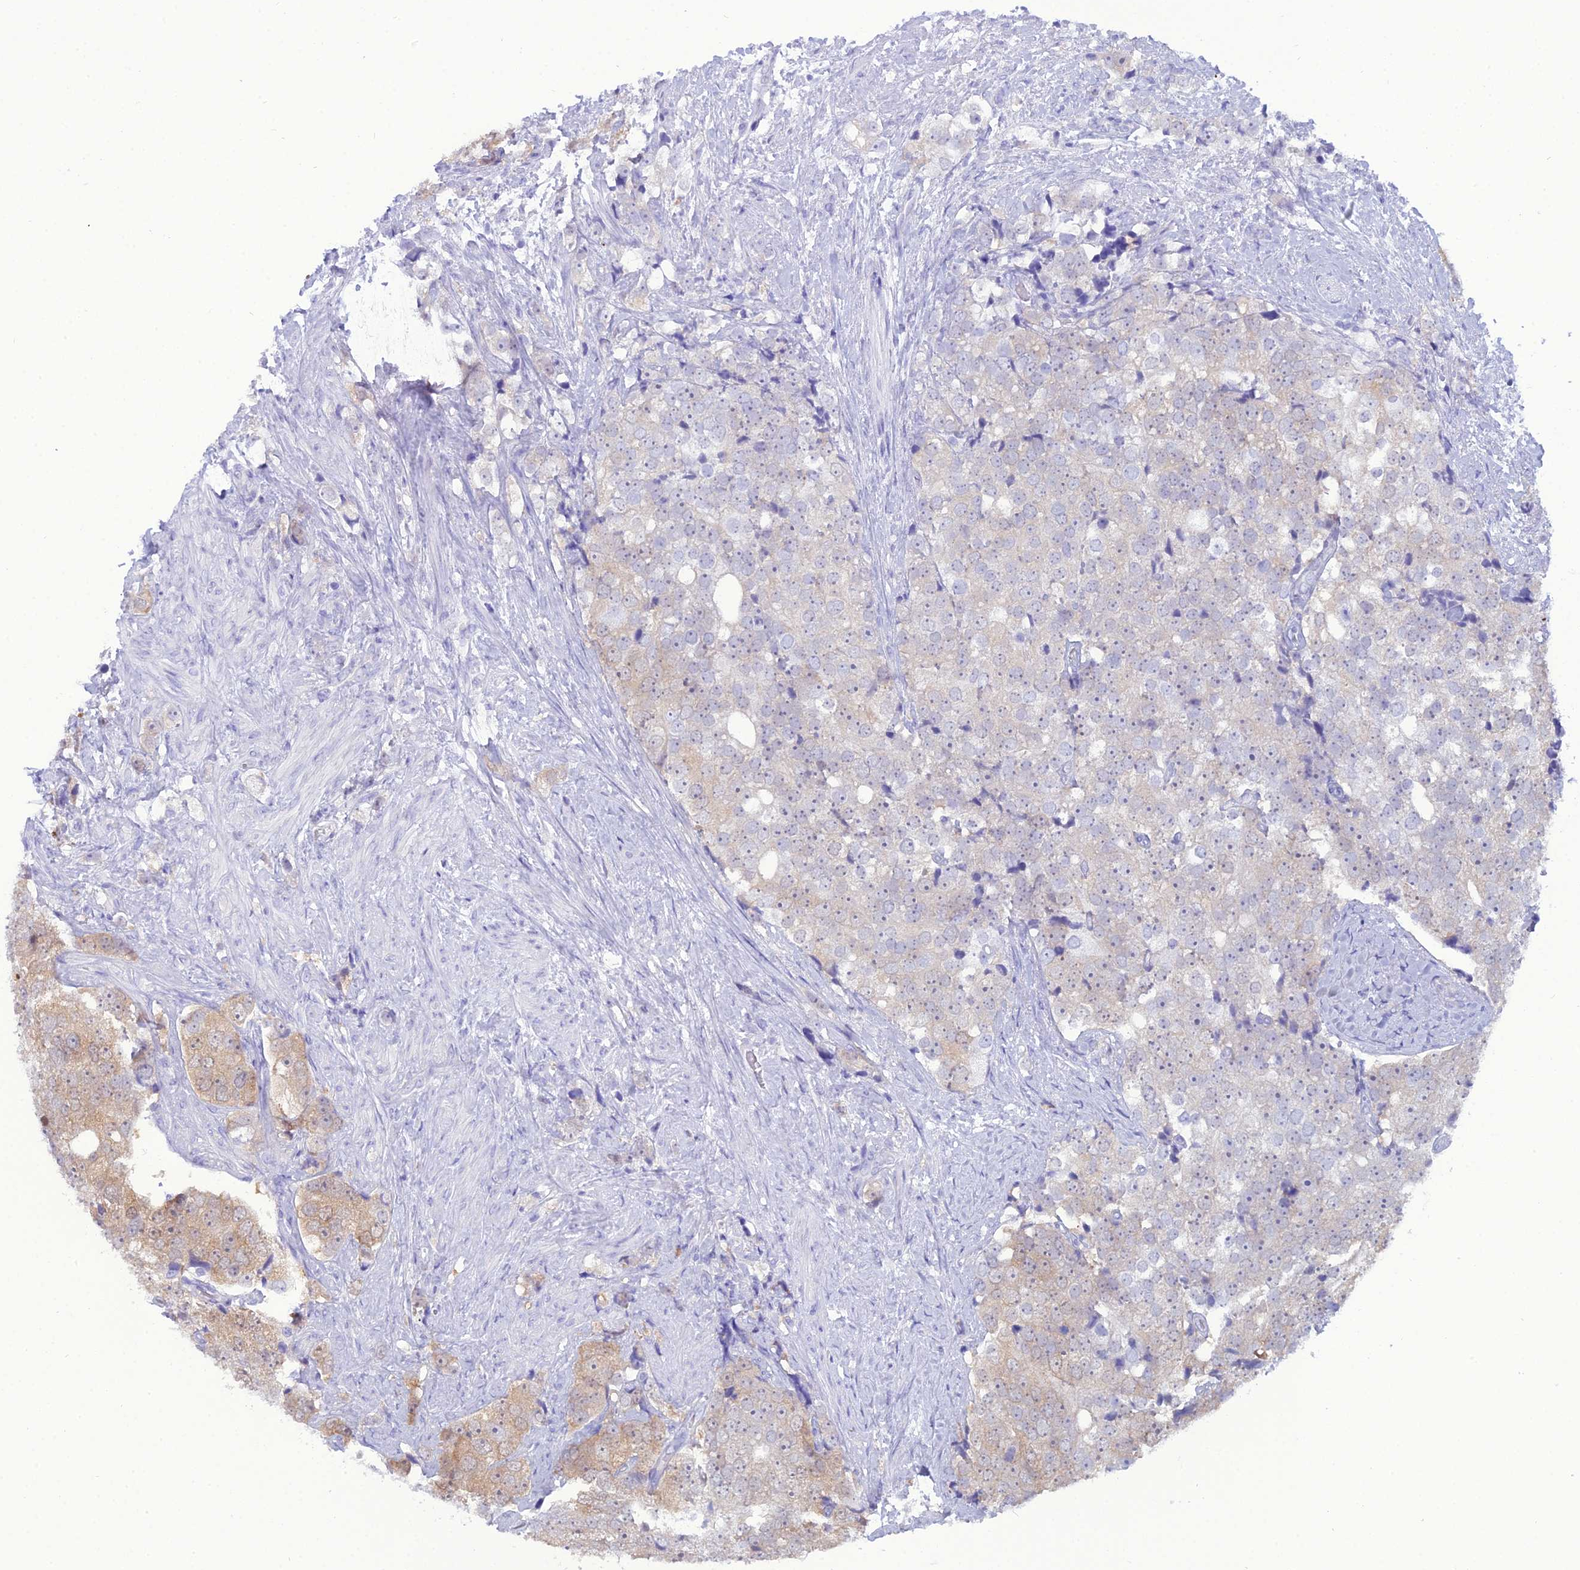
{"staining": {"intensity": "moderate", "quantity": "<25%", "location": "cytoplasmic/membranous"}, "tissue": "prostate cancer", "cell_type": "Tumor cells", "image_type": "cancer", "snomed": [{"axis": "morphology", "description": "Adenocarcinoma, High grade"}, {"axis": "topography", "description": "Prostate"}], "caption": "Prostate high-grade adenocarcinoma tissue demonstrates moderate cytoplasmic/membranous expression in approximately <25% of tumor cells", "gene": "GNPNAT1", "patient": {"sex": "male", "age": 49}}